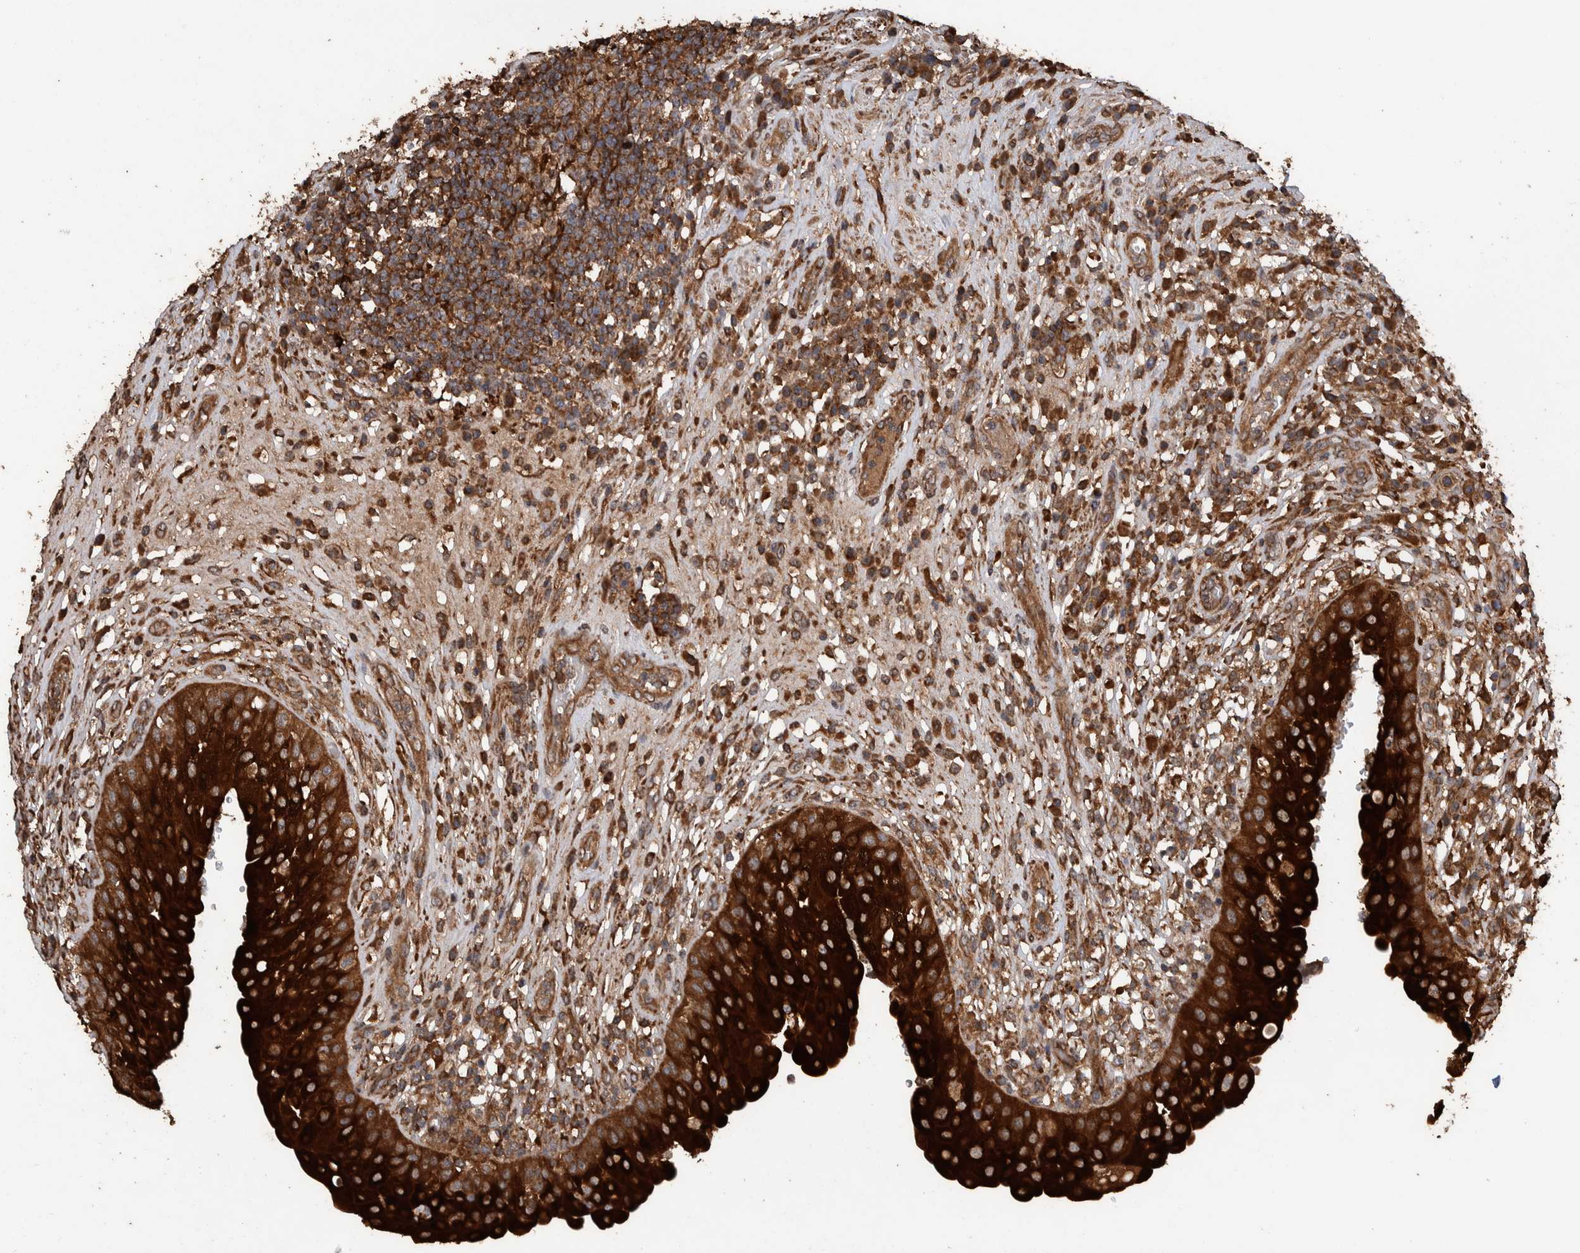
{"staining": {"intensity": "strong", "quantity": ">75%", "location": "cytoplasmic/membranous"}, "tissue": "urinary bladder", "cell_type": "Urothelial cells", "image_type": "normal", "snomed": [{"axis": "morphology", "description": "Normal tissue, NOS"}, {"axis": "topography", "description": "Urinary bladder"}], "caption": "Immunohistochemical staining of benign human urinary bladder displays high levels of strong cytoplasmic/membranous expression in approximately >75% of urothelial cells. (DAB (3,3'-diaminobenzidine) IHC with brightfield microscopy, high magnification).", "gene": "ENSG00000251537", "patient": {"sex": "female", "age": 62}}